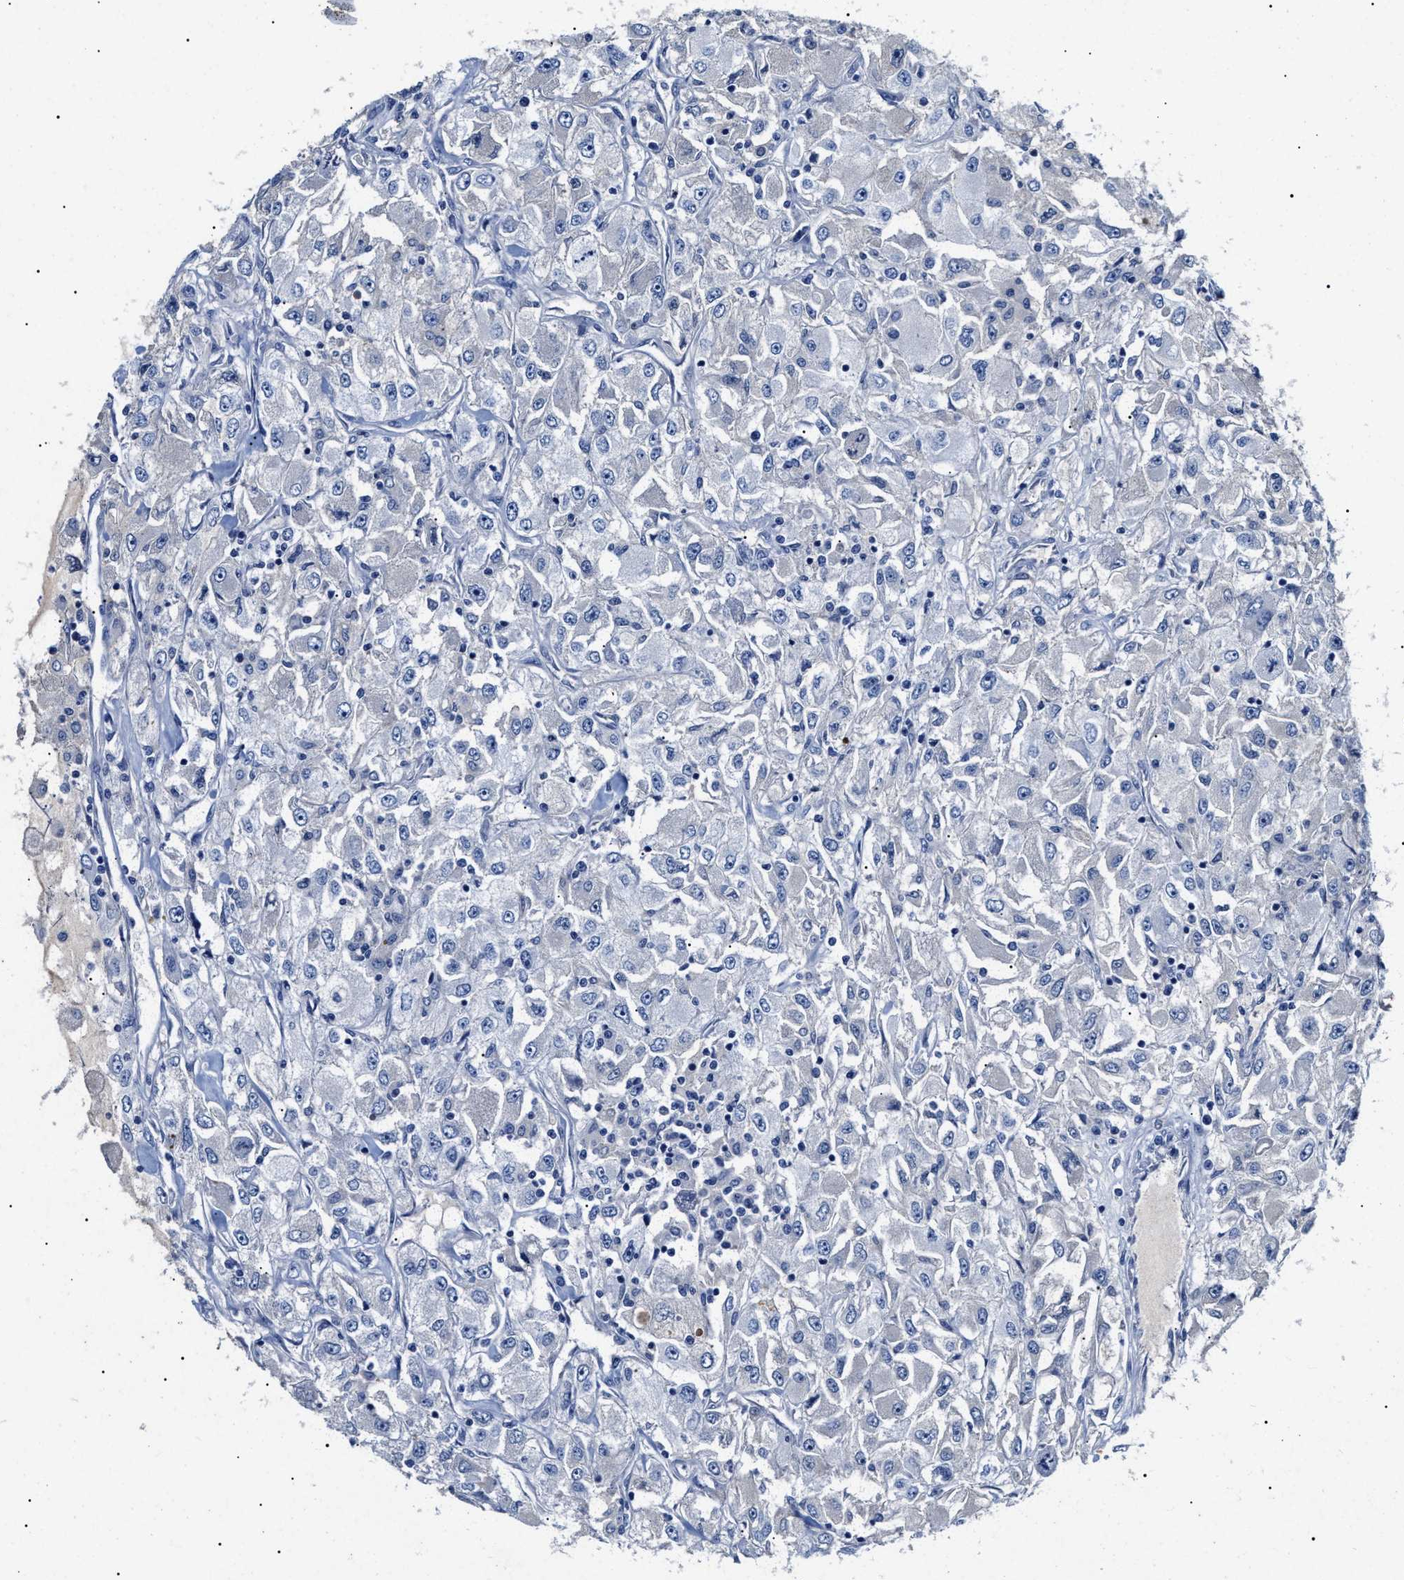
{"staining": {"intensity": "negative", "quantity": "none", "location": "none"}, "tissue": "renal cancer", "cell_type": "Tumor cells", "image_type": "cancer", "snomed": [{"axis": "morphology", "description": "Adenocarcinoma, NOS"}, {"axis": "topography", "description": "Kidney"}], "caption": "IHC photomicrograph of renal cancer (adenocarcinoma) stained for a protein (brown), which demonstrates no positivity in tumor cells.", "gene": "LRRC8E", "patient": {"sex": "female", "age": 52}}